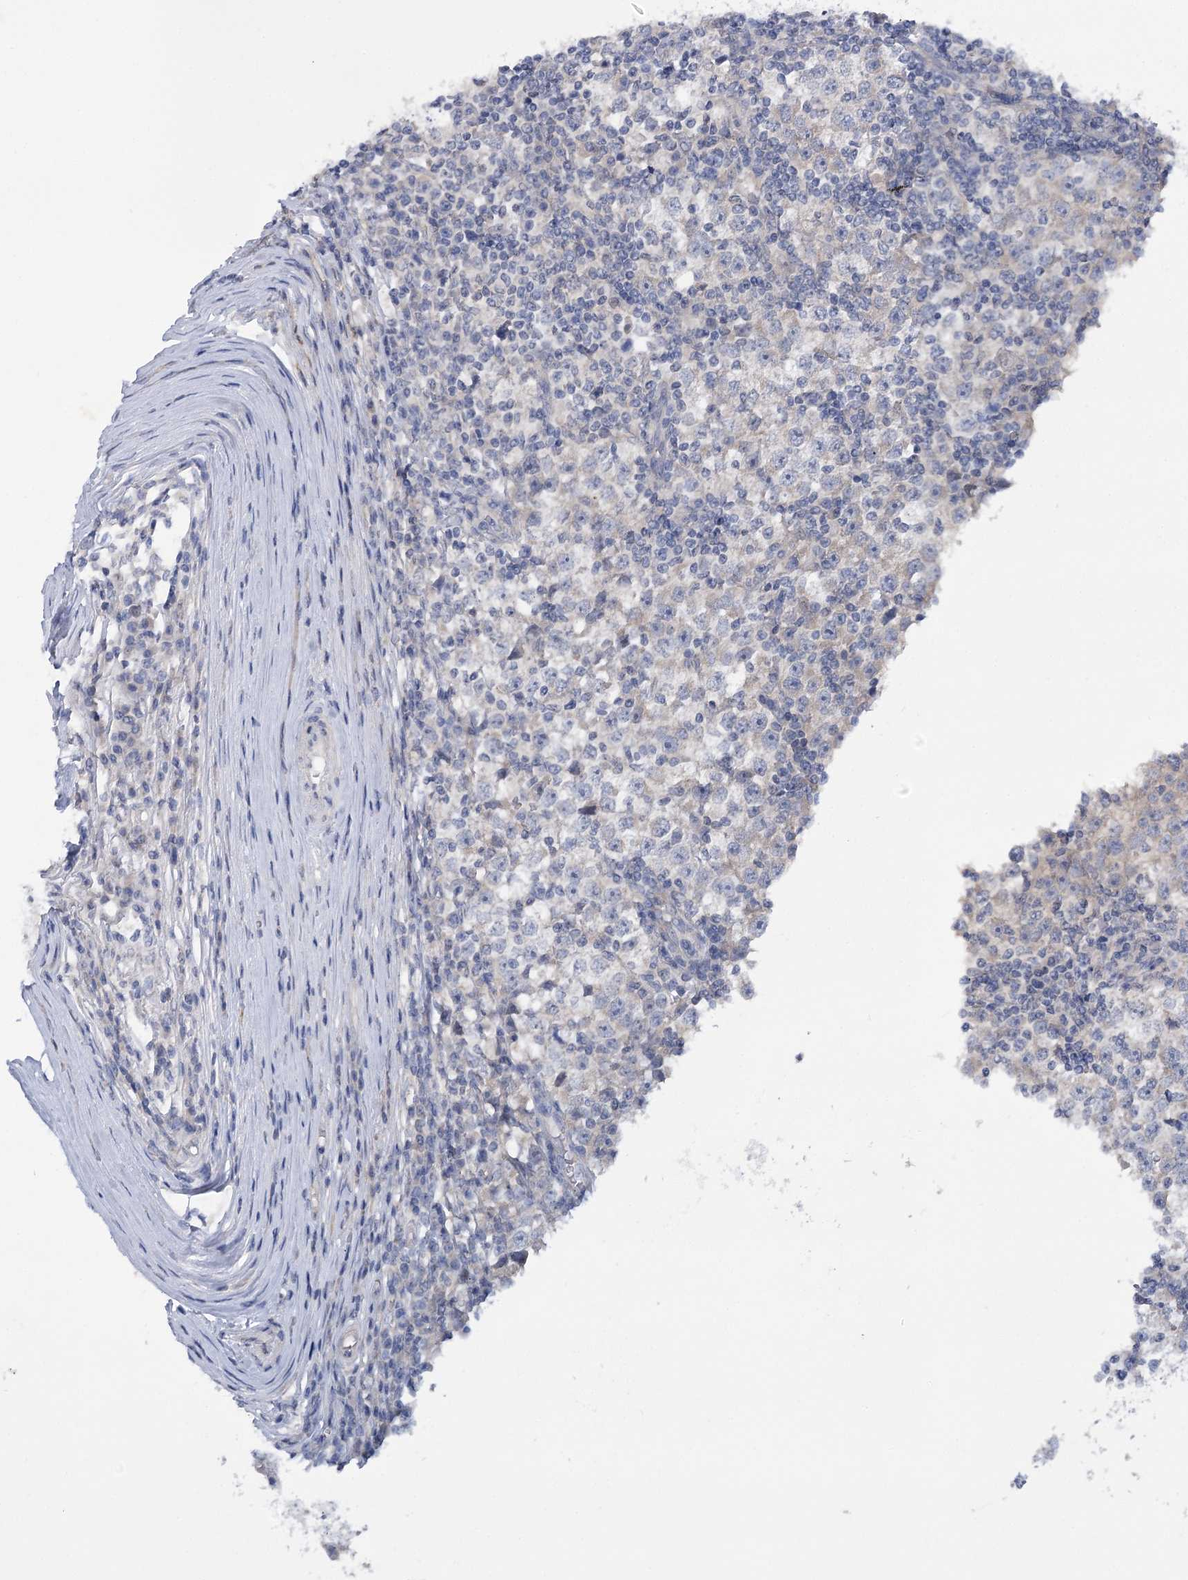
{"staining": {"intensity": "negative", "quantity": "none", "location": "none"}, "tissue": "testis cancer", "cell_type": "Tumor cells", "image_type": "cancer", "snomed": [{"axis": "morphology", "description": "Seminoma, NOS"}, {"axis": "topography", "description": "Testis"}], "caption": "An immunohistochemistry histopathology image of seminoma (testis) is shown. There is no staining in tumor cells of seminoma (testis).", "gene": "DCUN1D1", "patient": {"sex": "male", "age": 65}}